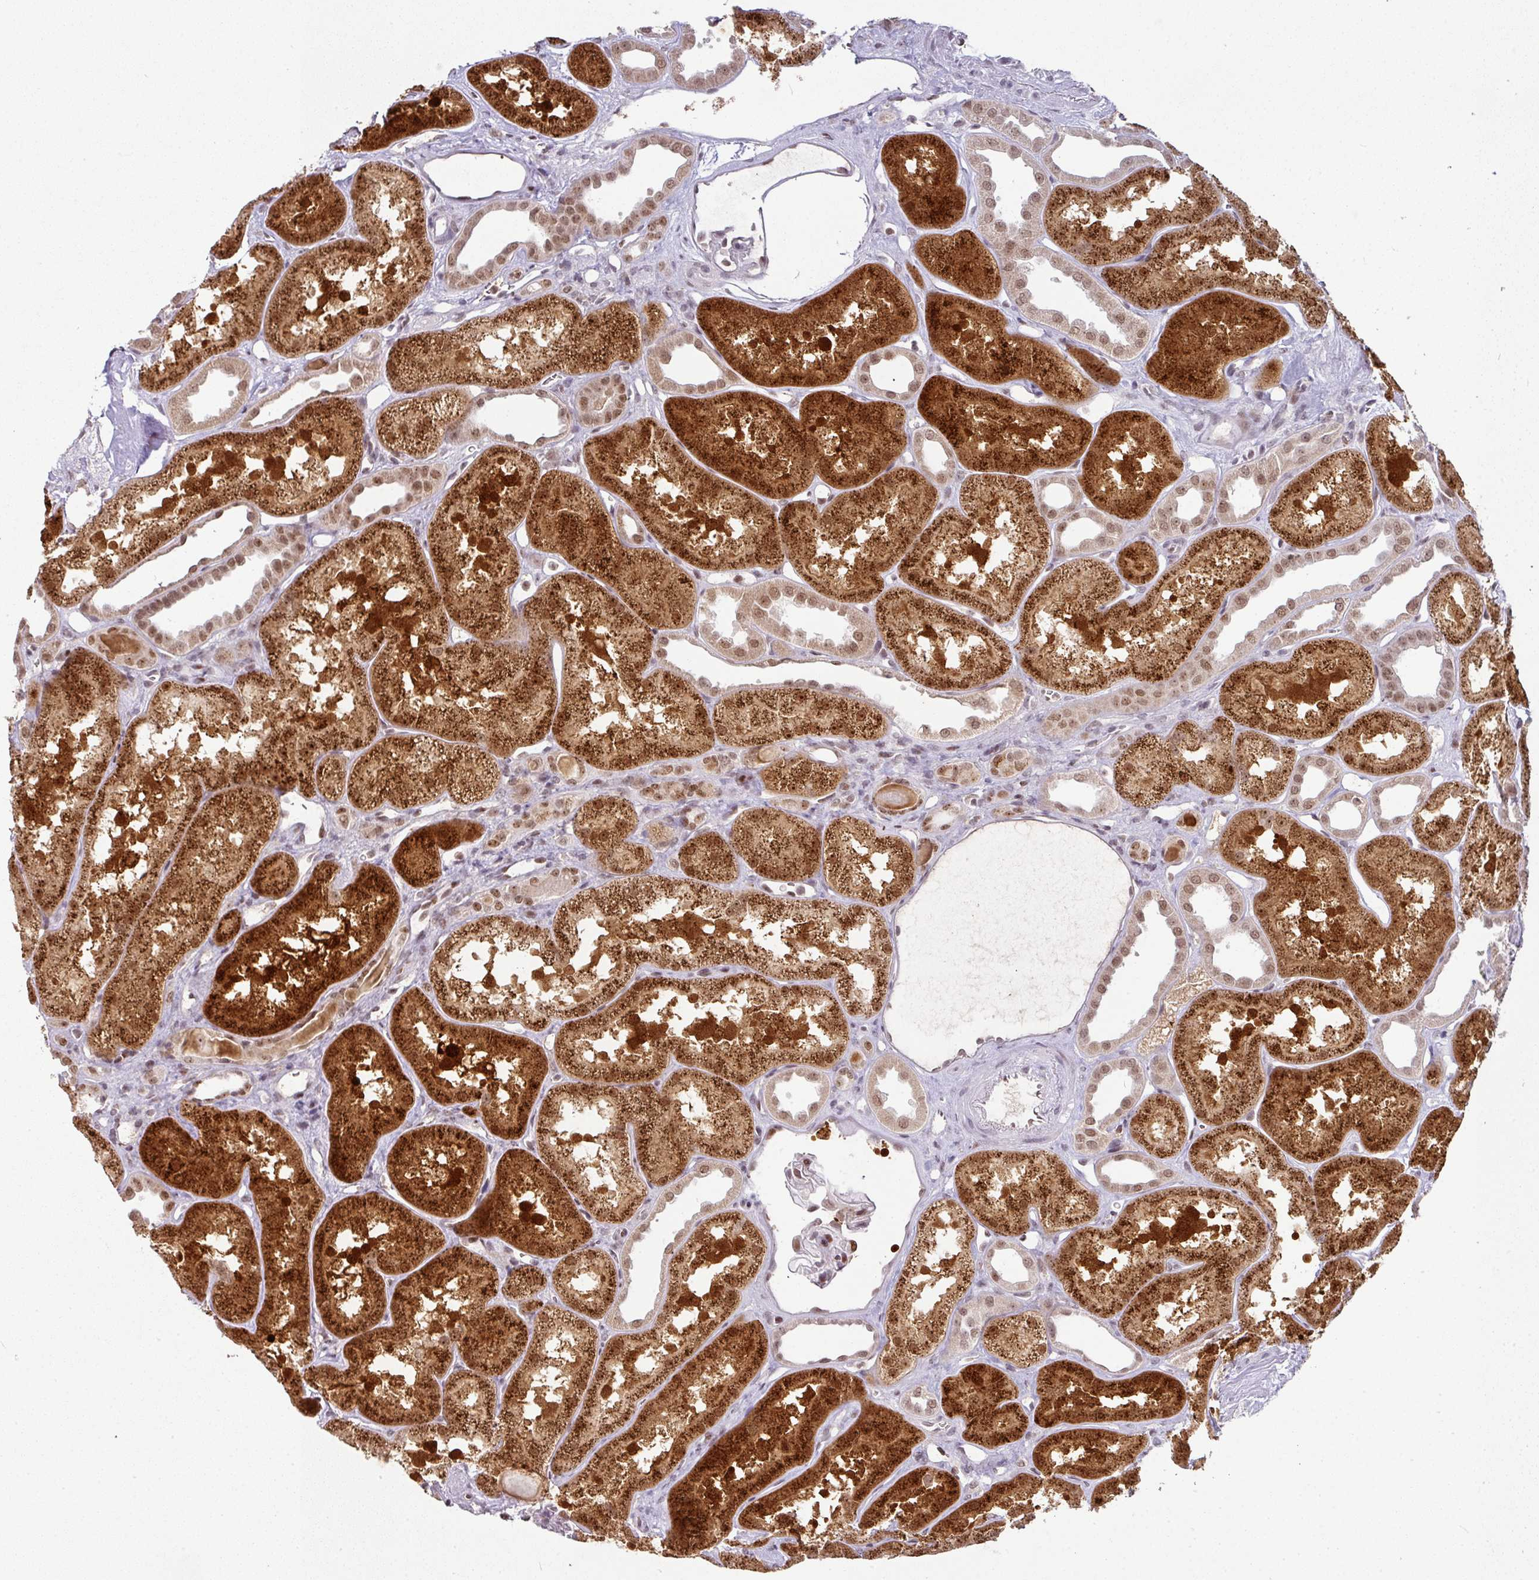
{"staining": {"intensity": "moderate", "quantity": "25%-75%", "location": "nuclear"}, "tissue": "kidney", "cell_type": "Cells in glomeruli", "image_type": "normal", "snomed": [{"axis": "morphology", "description": "Normal tissue, NOS"}, {"axis": "topography", "description": "Kidney"}], "caption": "A micrograph of human kidney stained for a protein shows moderate nuclear brown staining in cells in glomeruli. The staining was performed using DAB to visualize the protein expression in brown, while the nuclei were stained in blue with hematoxylin (Magnification: 20x).", "gene": "NEIL1", "patient": {"sex": "male", "age": 61}}